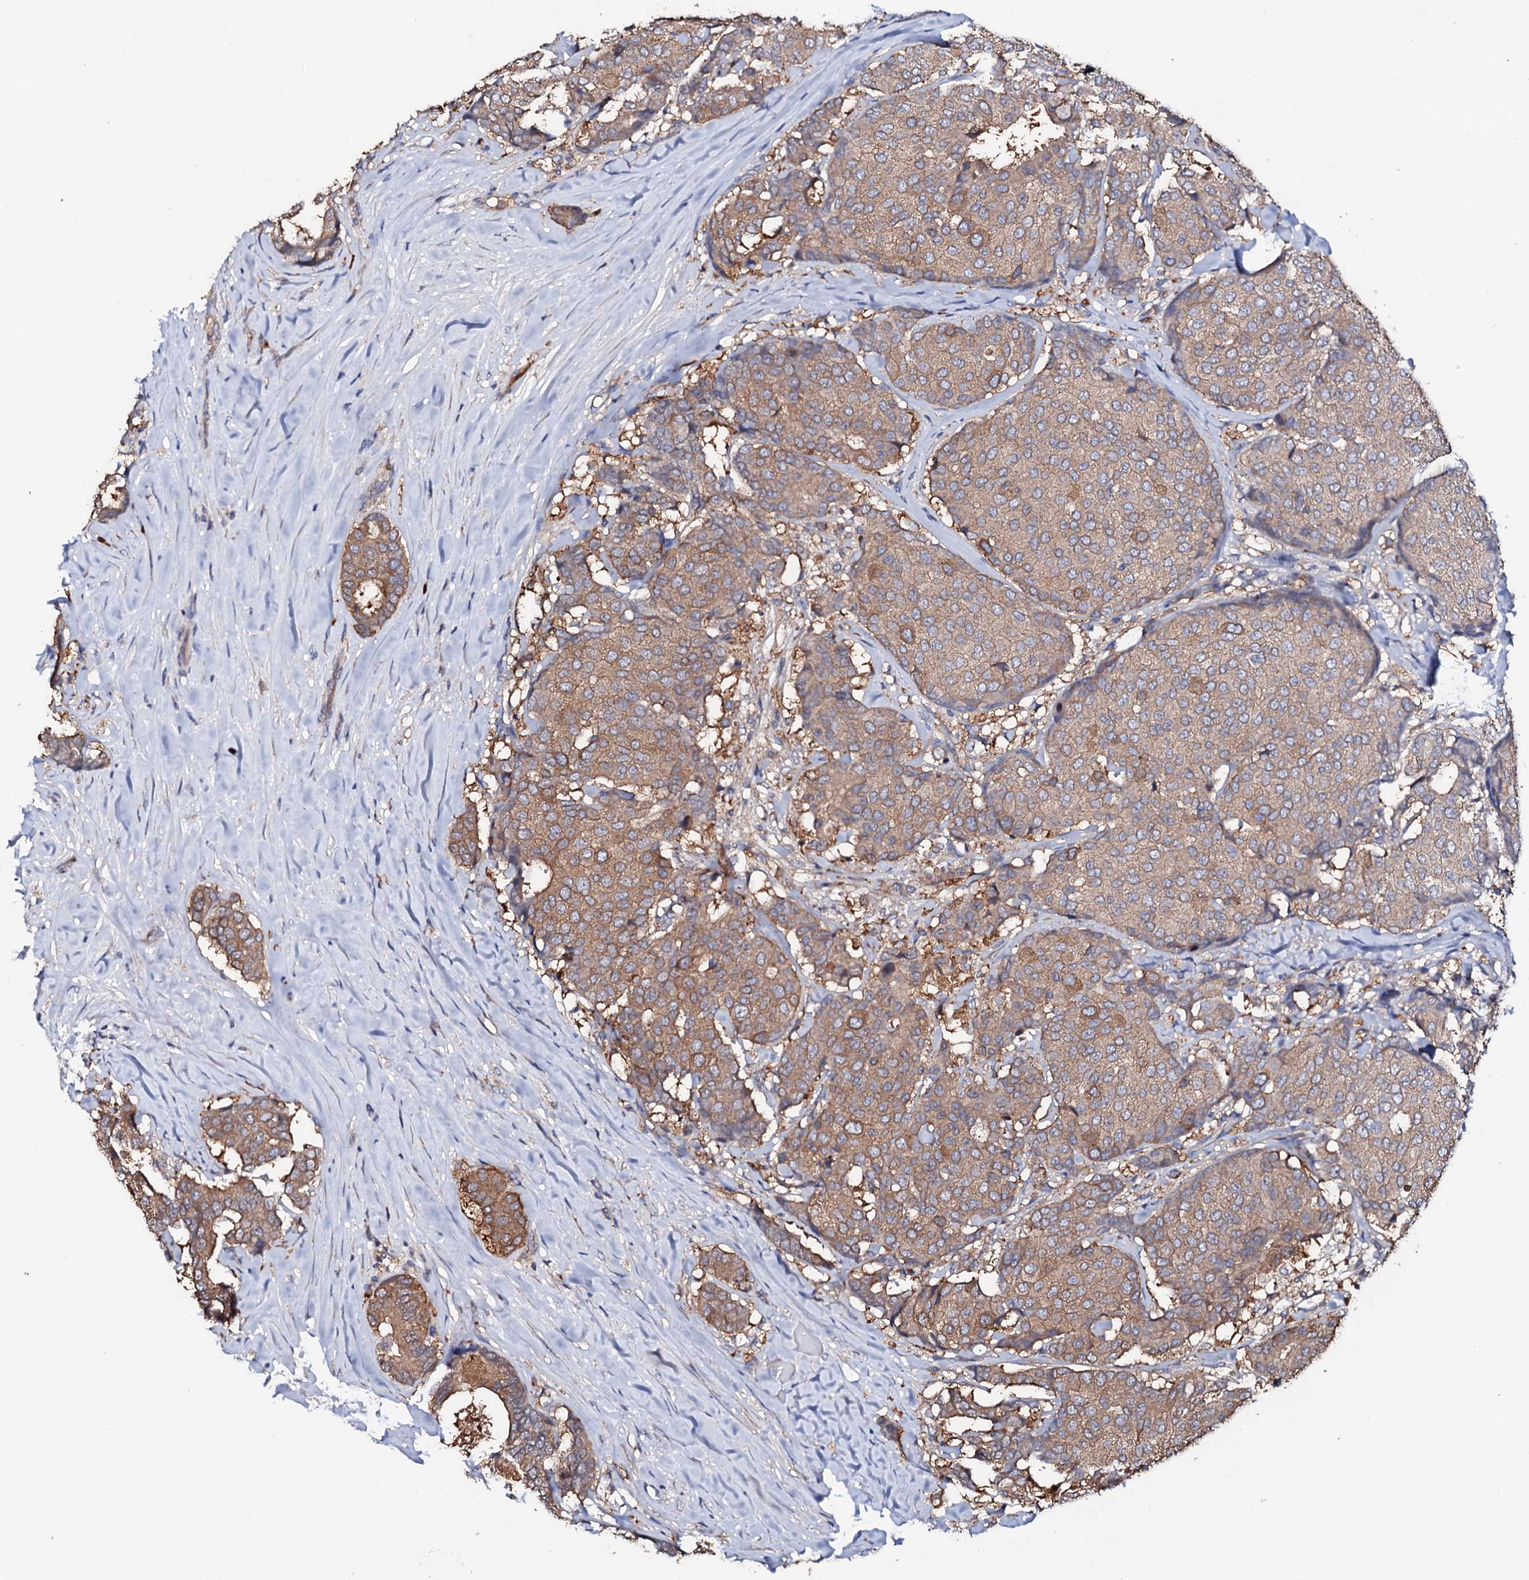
{"staining": {"intensity": "moderate", "quantity": ">75%", "location": "cytoplasmic/membranous"}, "tissue": "breast cancer", "cell_type": "Tumor cells", "image_type": "cancer", "snomed": [{"axis": "morphology", "description": "Duct carcinoma"}, {"axis": "topography", "description": "Breast"}], "caption": "High-magnification brightfield microscopy of invasive ductal carcinoma (breast) stained with DAB (brown) and counterstained with hematoxylin (blue). tumor cells exhibit moderate cytoplasmic/membranous staining is present in approximately>75% of cells. (brown staining indicates protein expression, while blue staining denotes nuclei).", "gene": "TCAF2", "patient": {"sex": "female", "age": 75}}